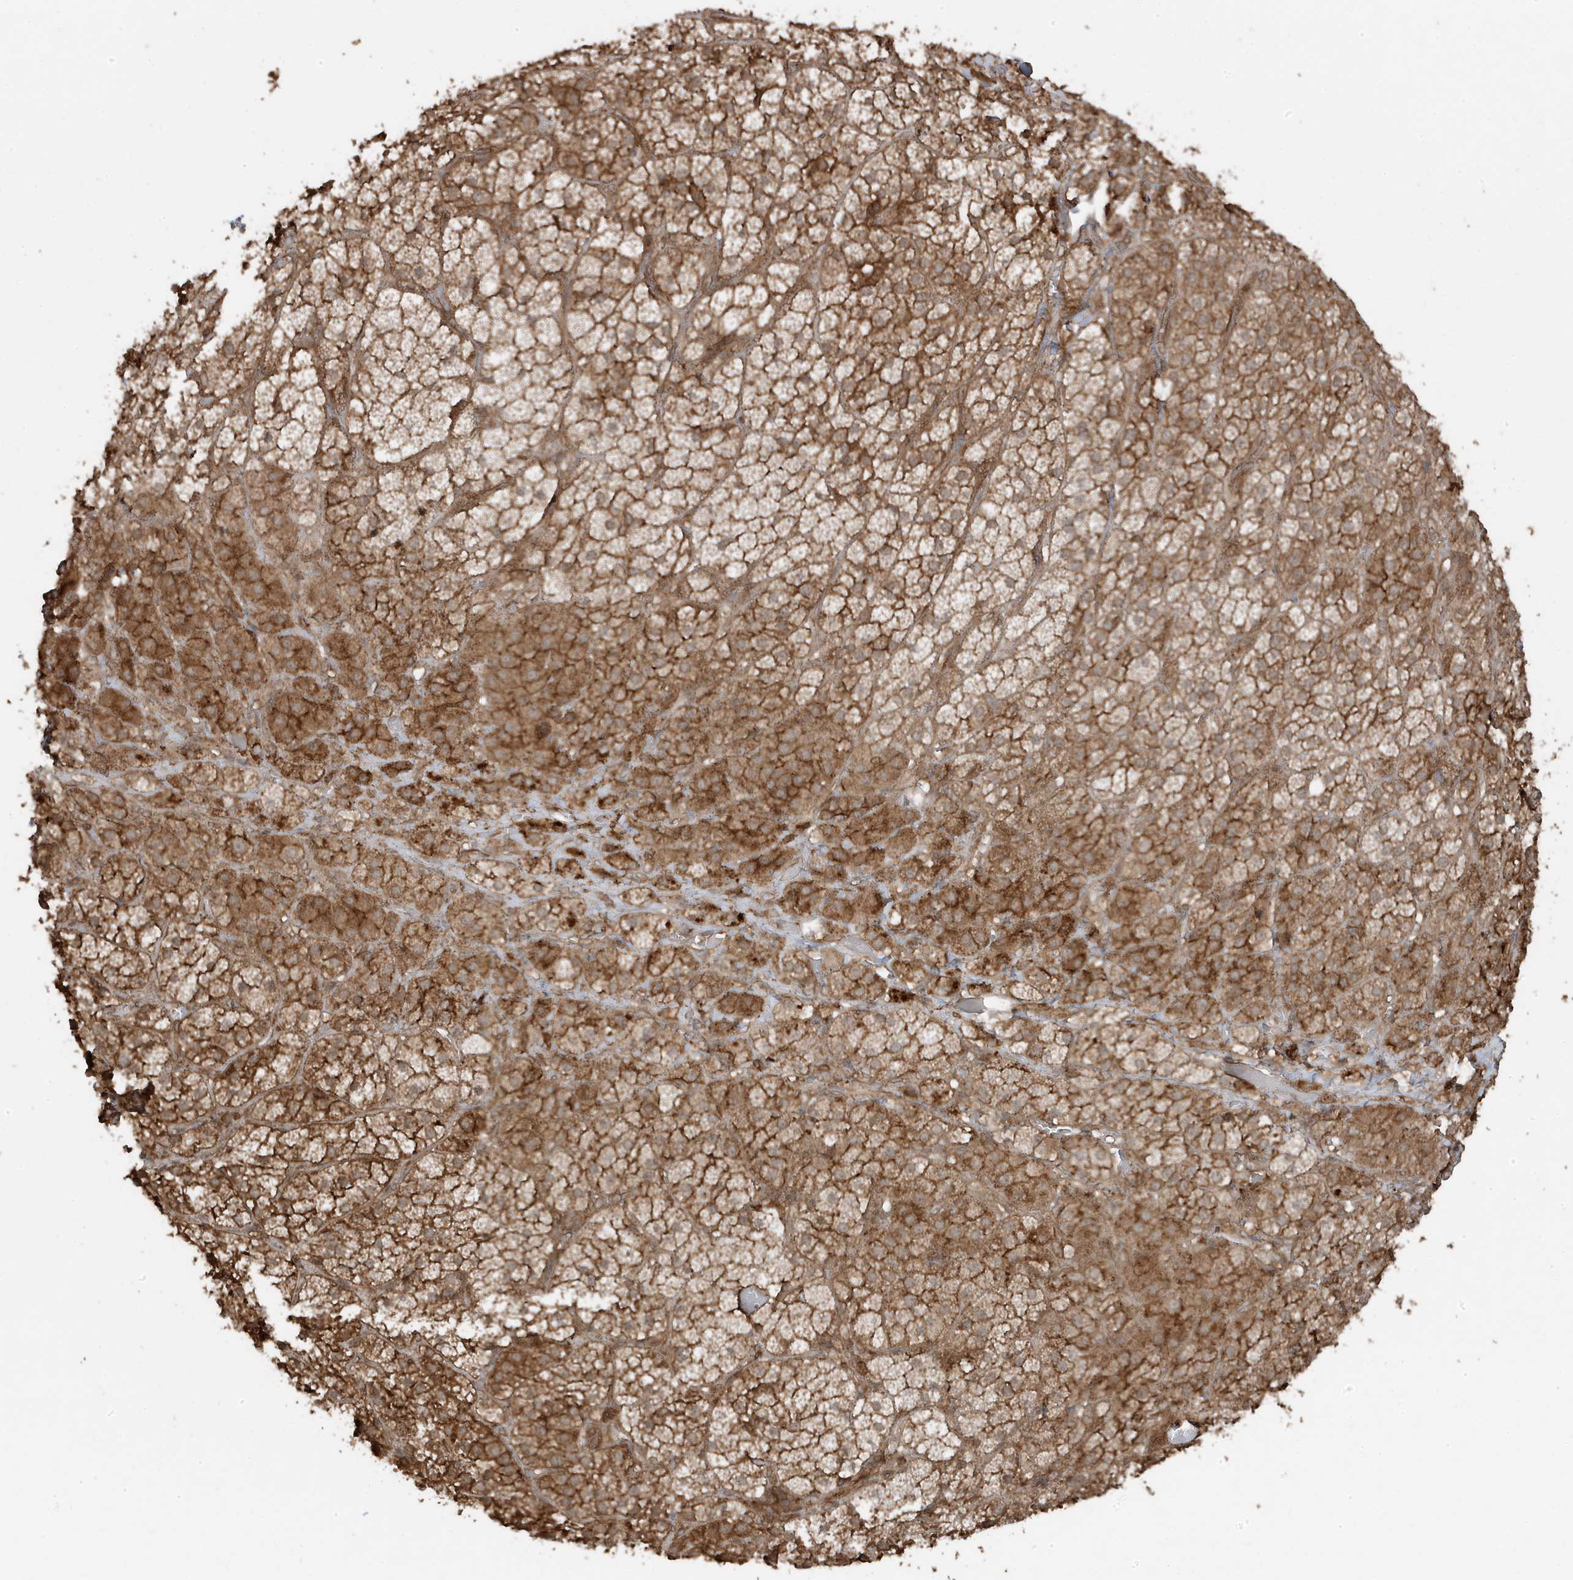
{"staining": {"intensity": "strong", "quantity": ">75%", "location": "cytoplasmic/membranous"}, "tissue": "adrenal gland", "cell_type": "Glandular cells", "image_type": "normal", "snomed": [{"axis": "morphology", "description": "Normal tissue, NOS"}, {"axis": "topography", "description": "Adrenal gland"}], "caption": "Immunohistochemical staining of unremarkable adrenal gland demonstrates strong cytoplasmic/membranous protein positivity in approximately >75% of glandular cells.", "gene": "ASAP1", "patient": {"sex": "male", "age": 57}}